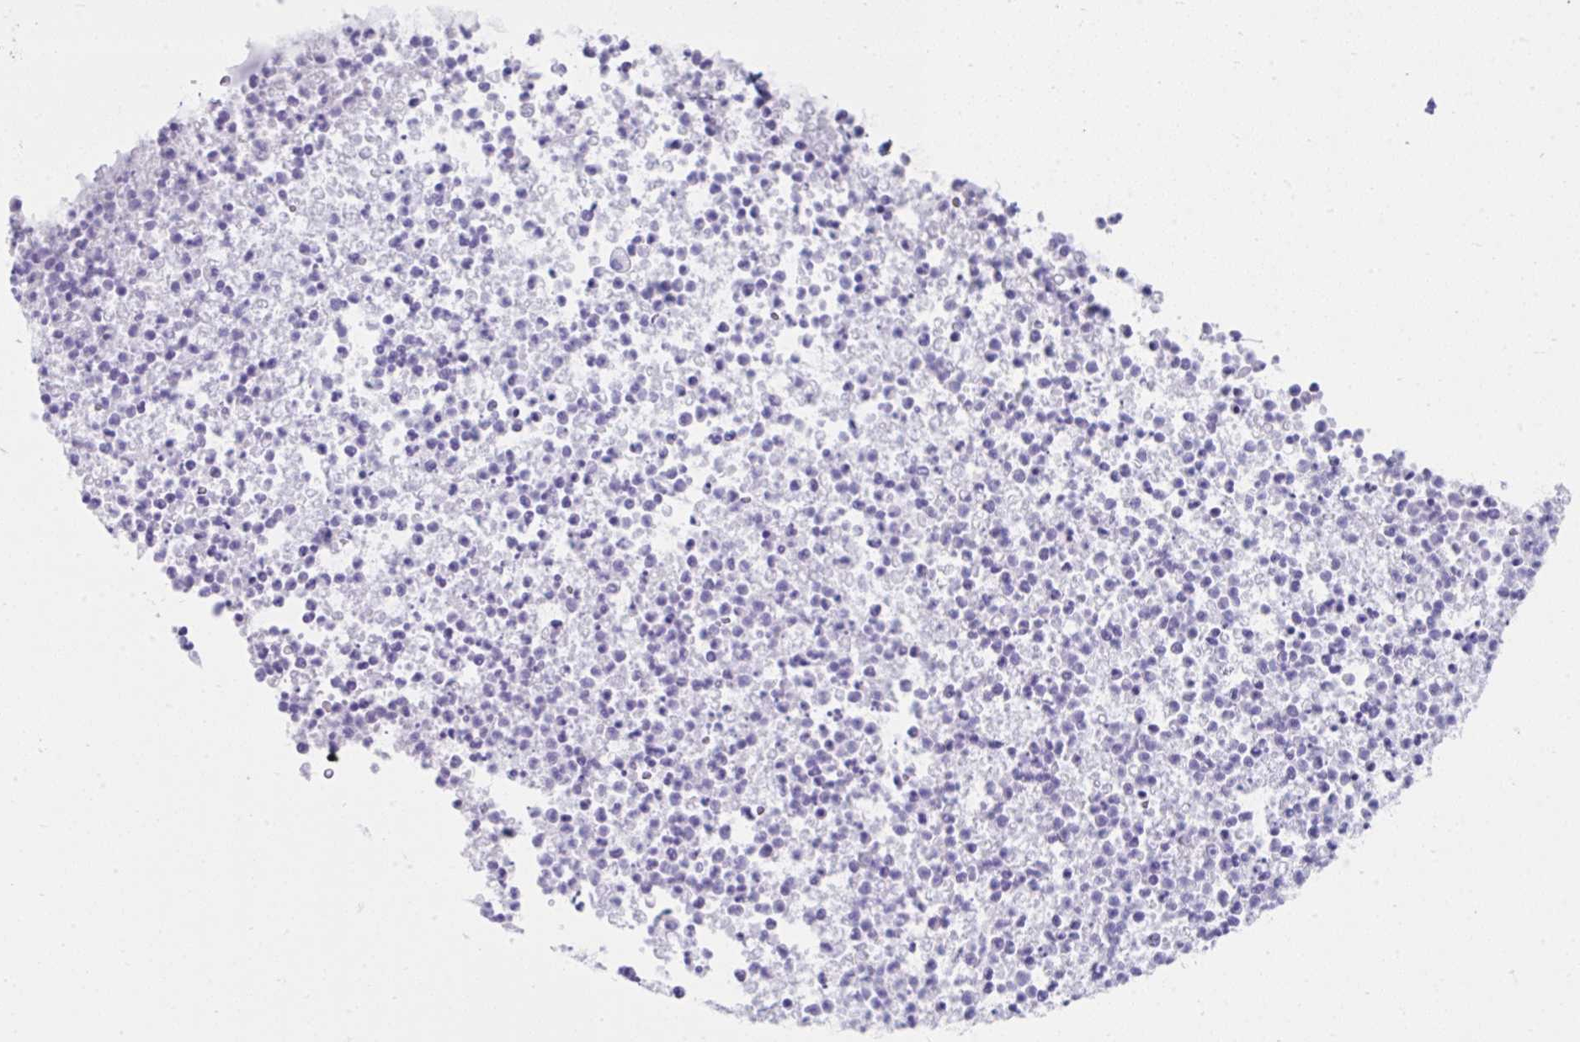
{"staining": {"intensity": "negative", "quantity": "none", "location": "none"}, "tissue": "bronchus", "cell_type": "Respiratory epithelial cells", "image_type": "normal", "snomed": [{"axis": "morphology", "description": "Normal tissue, NOS"}, {"axis": "topography", "description": "Cartilage tissue"}, {"axis": "topography", "description": "Bronchus"}], "caption": "The micrograph exhibits no staining of respiratory epithelial cells in unremarkable bronchus.", "gene": "GRXCR2", "patient": {"sex": "male", "age": 56}}